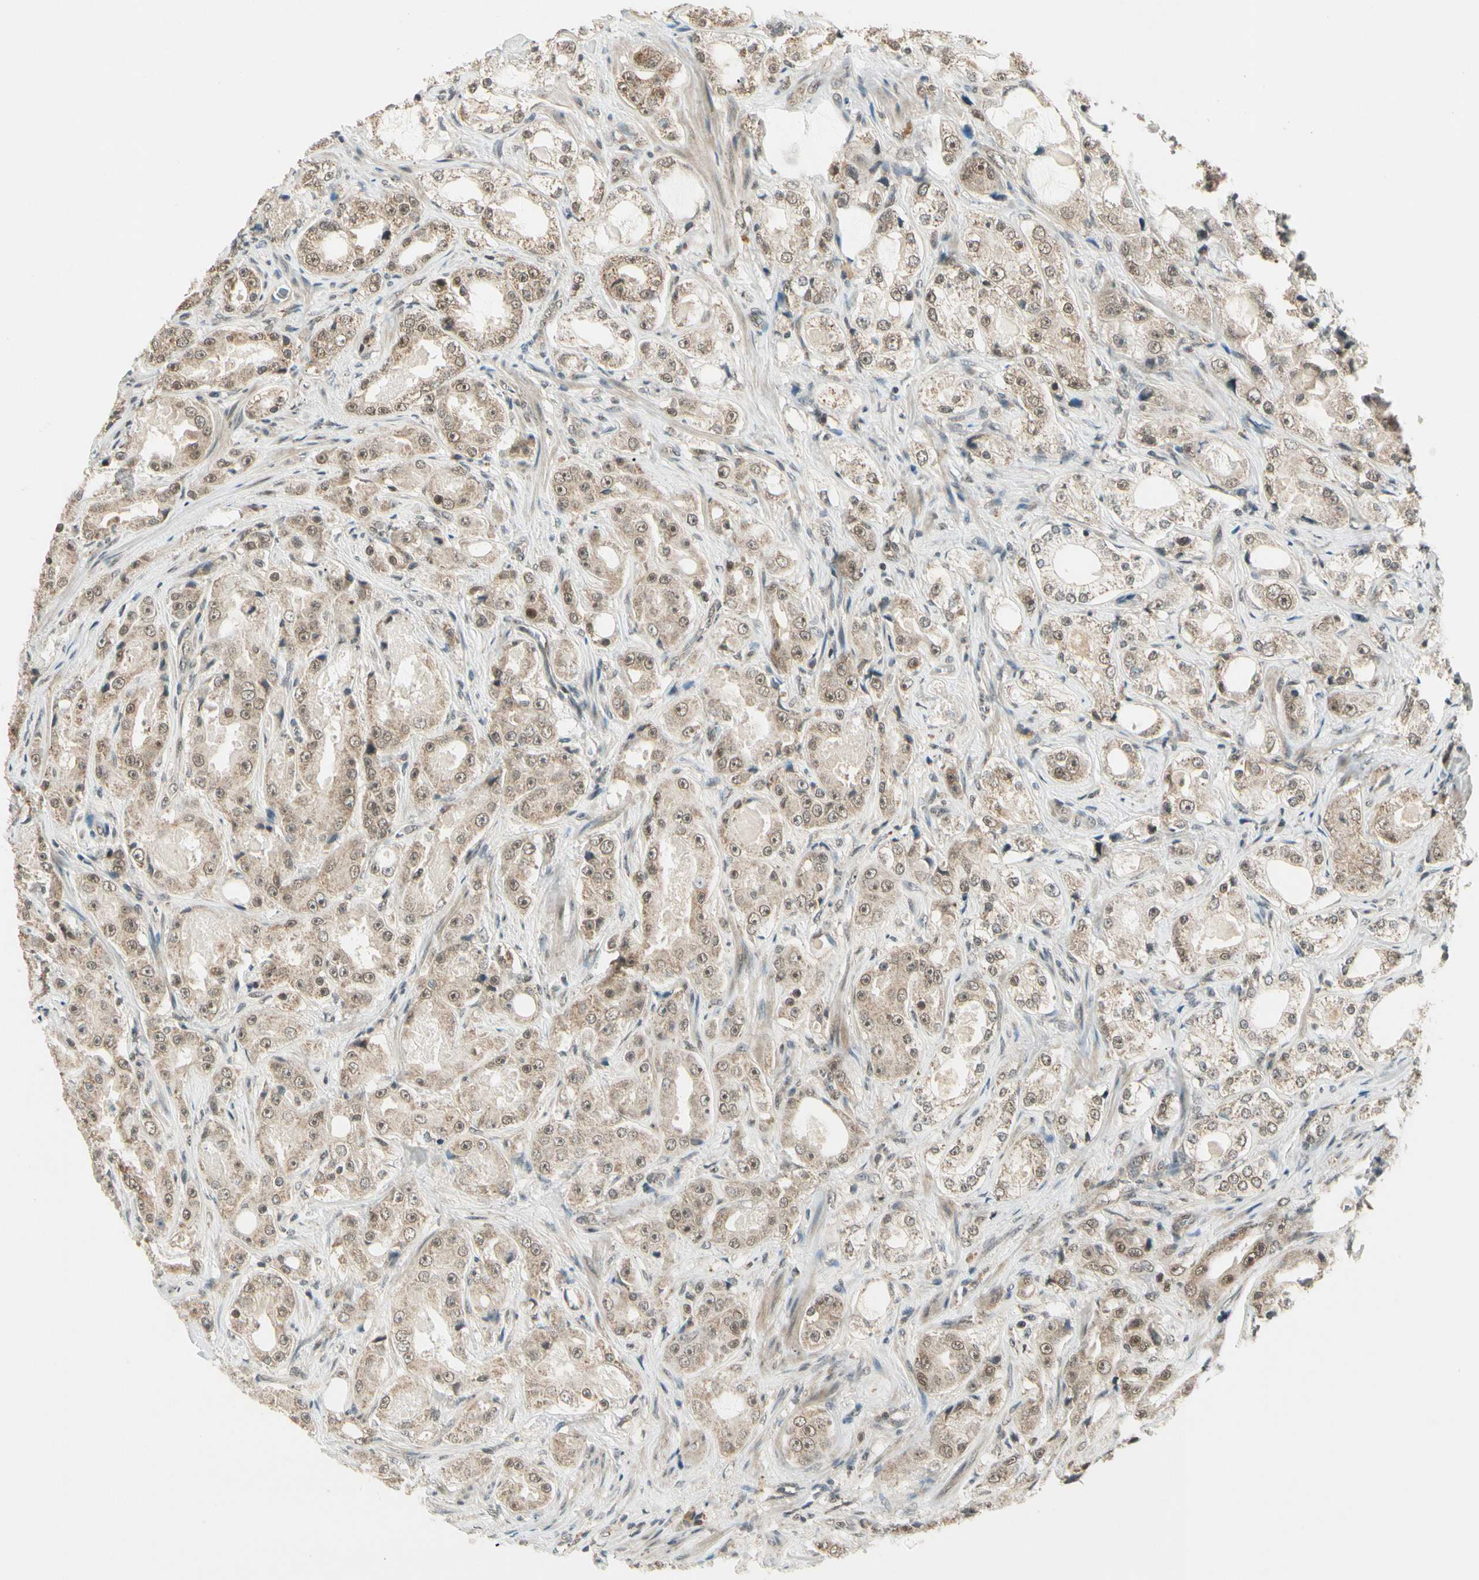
{"staining": {"intensity": "weak", "quantity": ">75%", "location": "cytoplasmic/membranous,nuclear"}, "tissue": "prostate cancer", "cell_type": "Tumor cells", "image_type": "cancer", "snomed": [{"axis": "morphology", "description": "Adenocarcinoma, High grade"}, {"axis": "topography", "description": "Prostate"}], "caption": "Protein analysis of prostate cancer tissue exhibits weak cytoplasmic/membranous and nuclear expression in approximately >75% of tumor cells.", "gene": "ZSCAN12", "patient": {"sex": "male", "age": 73}}